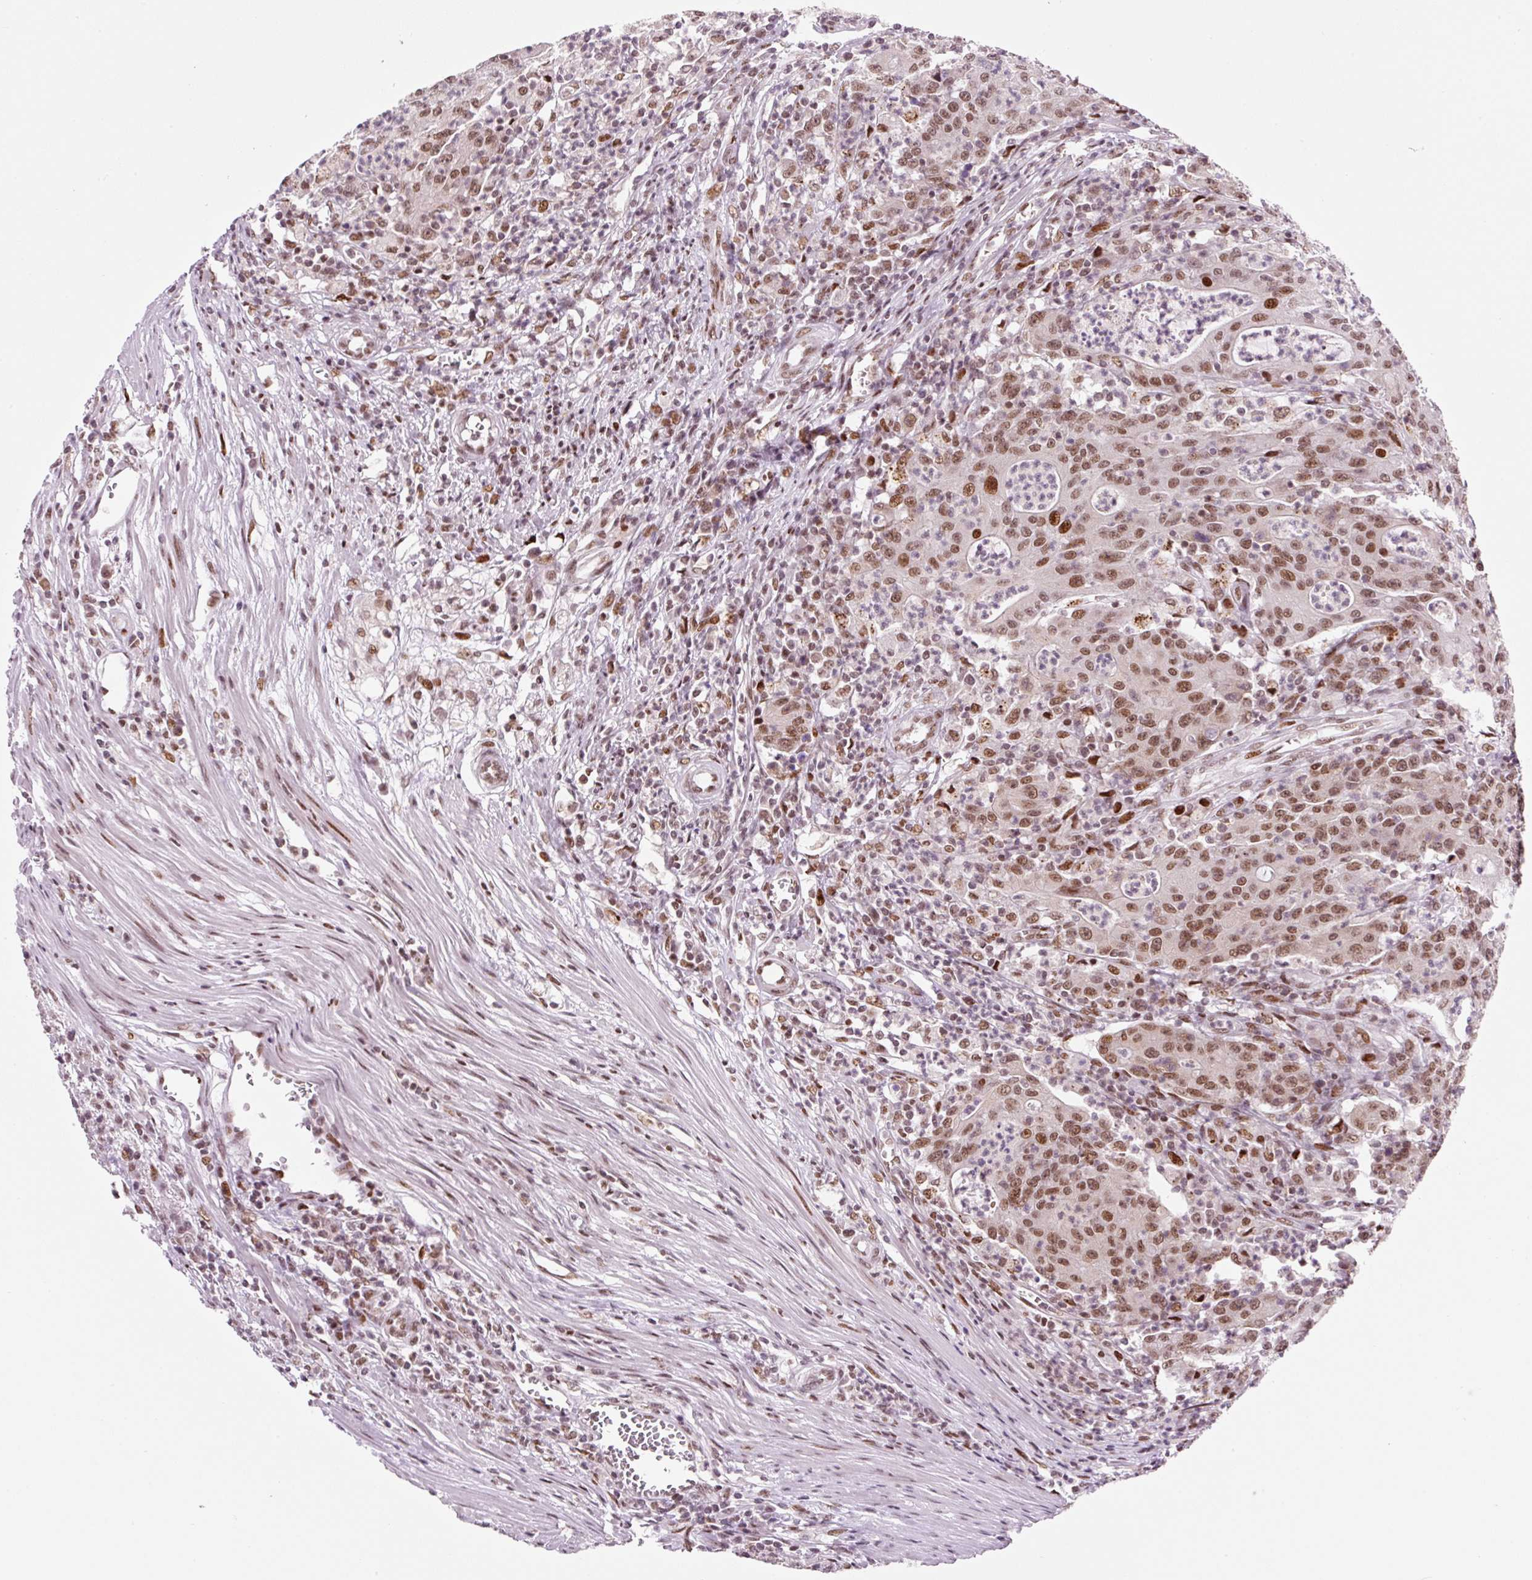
{"staining": {"intensity": "moderate", "quantity": ">75%", "location": "nuclear"}, "tissue": "colorectal cancer", "cell_type": "Tumor cells", "image_type": "cancer", "snomed": [{"axis": "morphology", "description": "Adenocarcinoma, NOS"}, {"axis": "topography", "description": "Colon"}], "caption": "A medium amount of moderate nuclear expression is seen in approximately >75% of tumor cells in colorectal cancer (adenocarcinoma) tissue. (IHC, brightfield microscopy, high magnification).", "gene": "CCNL2", "patient": {"sex": "male", "age": 83}}